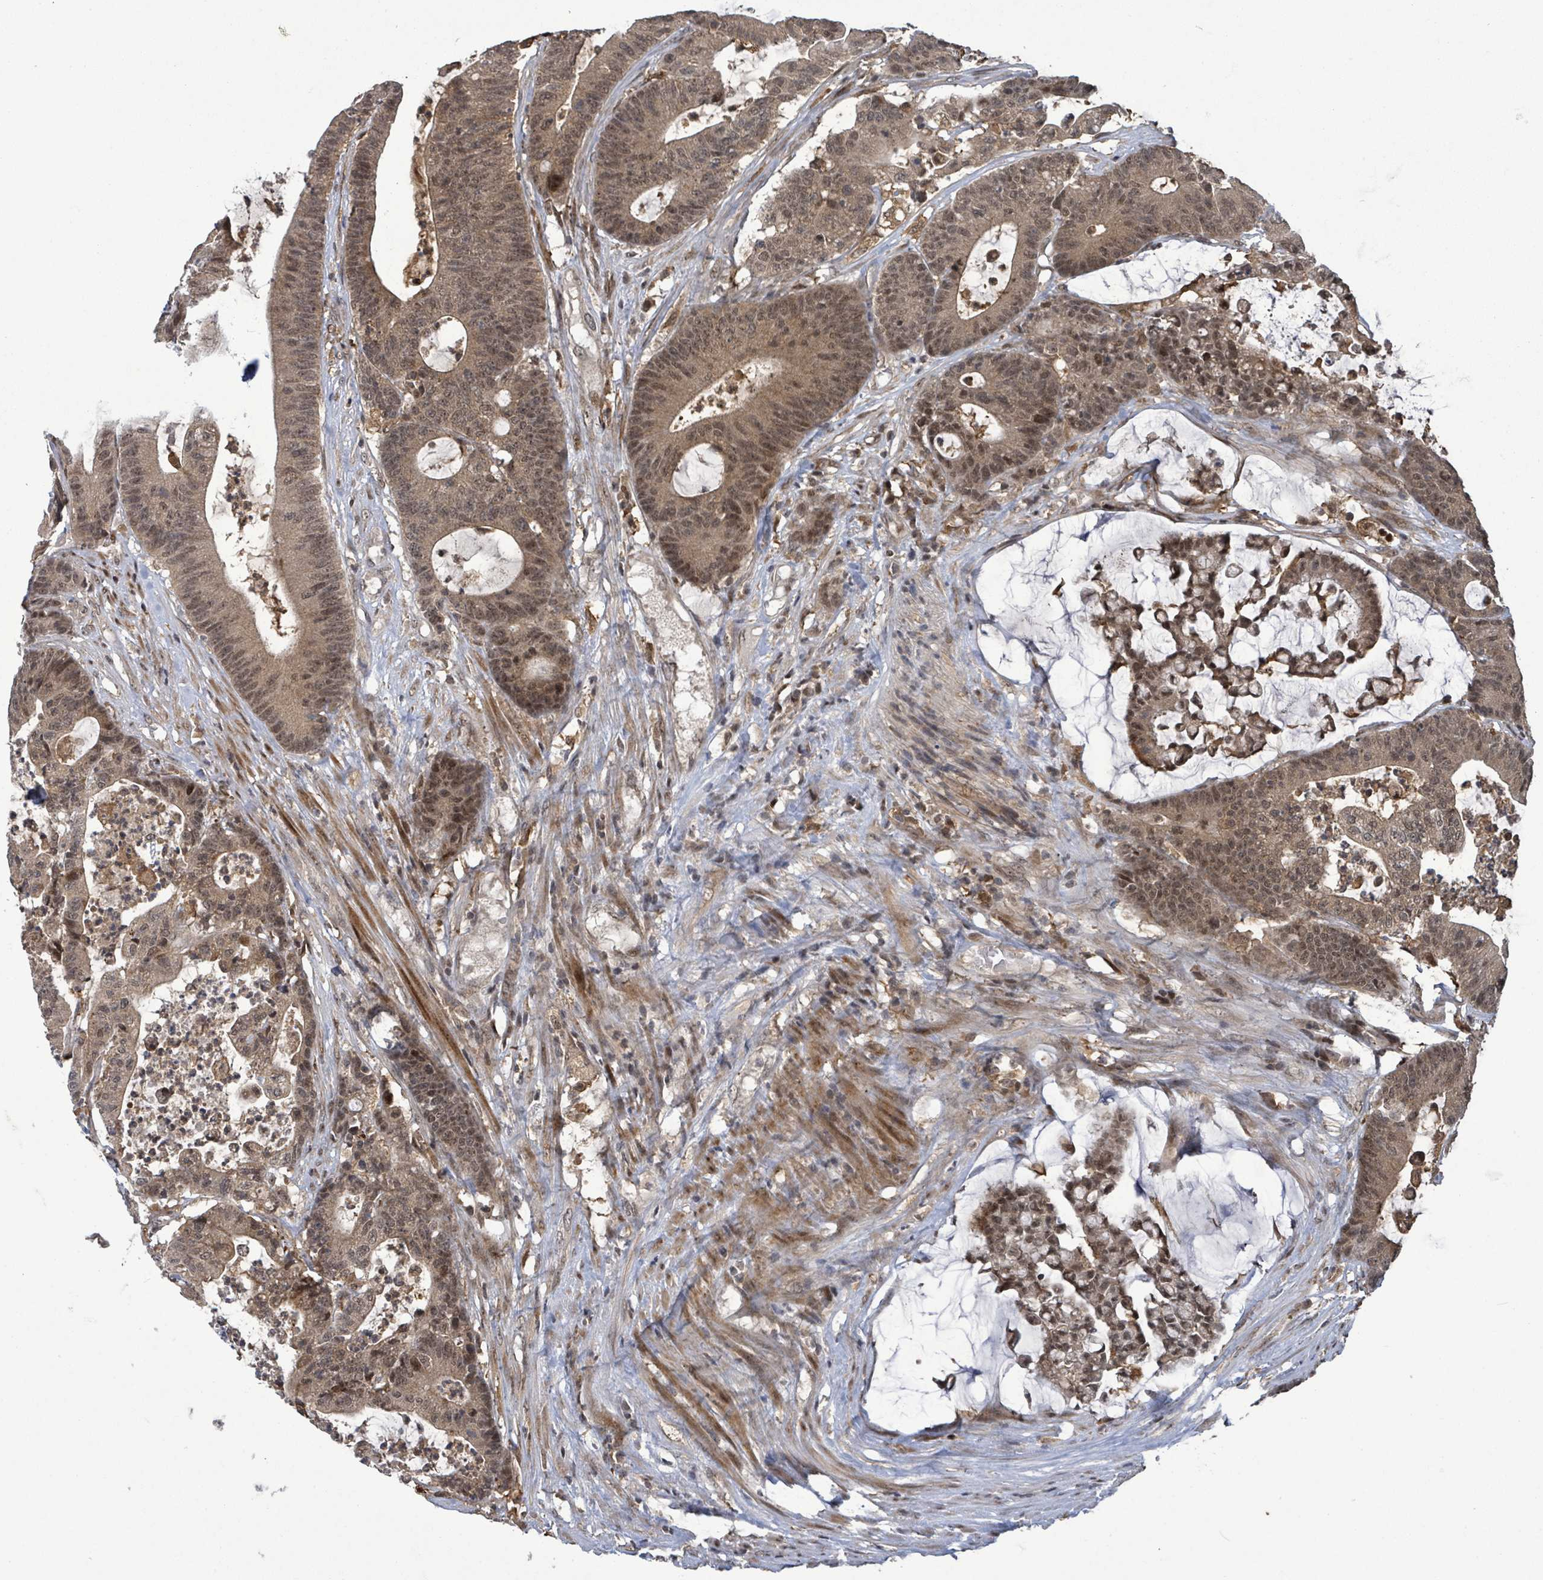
{"staining": {"intensity": "moderate", "quantity": ">75%", "location": "cytoplasmic/membranous,nuclear"}, "tissue": "colorectal cancer", "cell_type": "Tumor cells", "image_type": "cancer", "snomed": [{"axis": "morphology", "description": "Adenocarcinoma, NOS"}, {"axis": "topography", "description": "Colon"}], "caption": "A micrograph of human colorectal cancer stained for a protein displays moderate cytoplasmic/membranous and nuclear brown staining in tumor cells.", "gene": "FBXO6", "patient": {"sex": "female", "age": 84}}